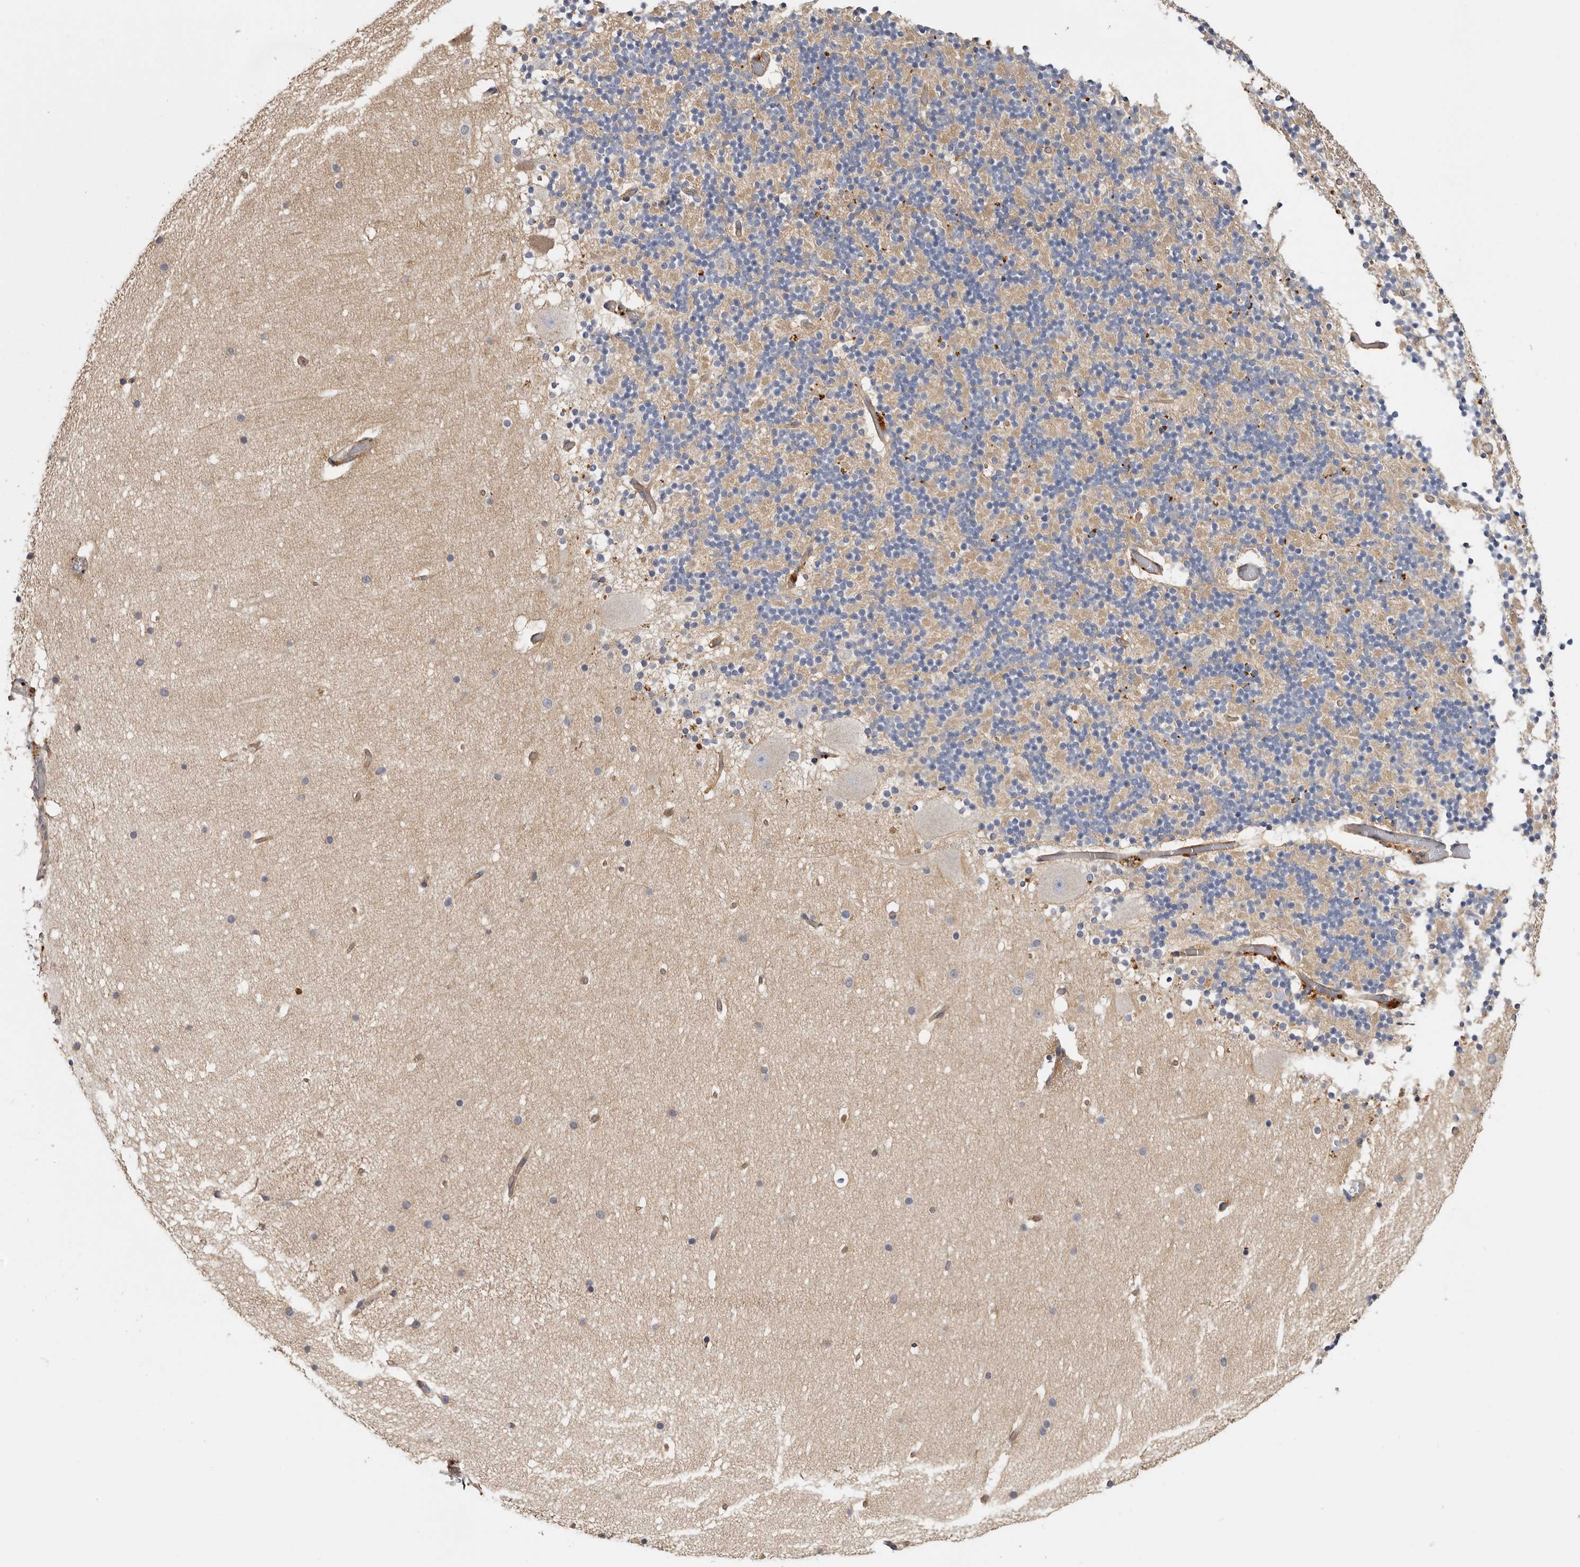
{"staining": {"intensity": "negative", "quantity": "none", "location": "none"}, "tissue": "cerebellum", "cell_type": "Cells in granular layer", "image_type": "normal", "snomed": [{"axis": "morphology", "description": "Normal tissue, NOS"}, {"axis": "topography", "description": "Cerebellum"}], "caption": "IHC micrograph of benign human cerebellum stained for a protein (brown), which reveals no positivity in cells in granular layer. (DAB immunohistochemistry, high magnification).", "gene": "INKA2", "patient": {"sex": "male", "age": 57}}